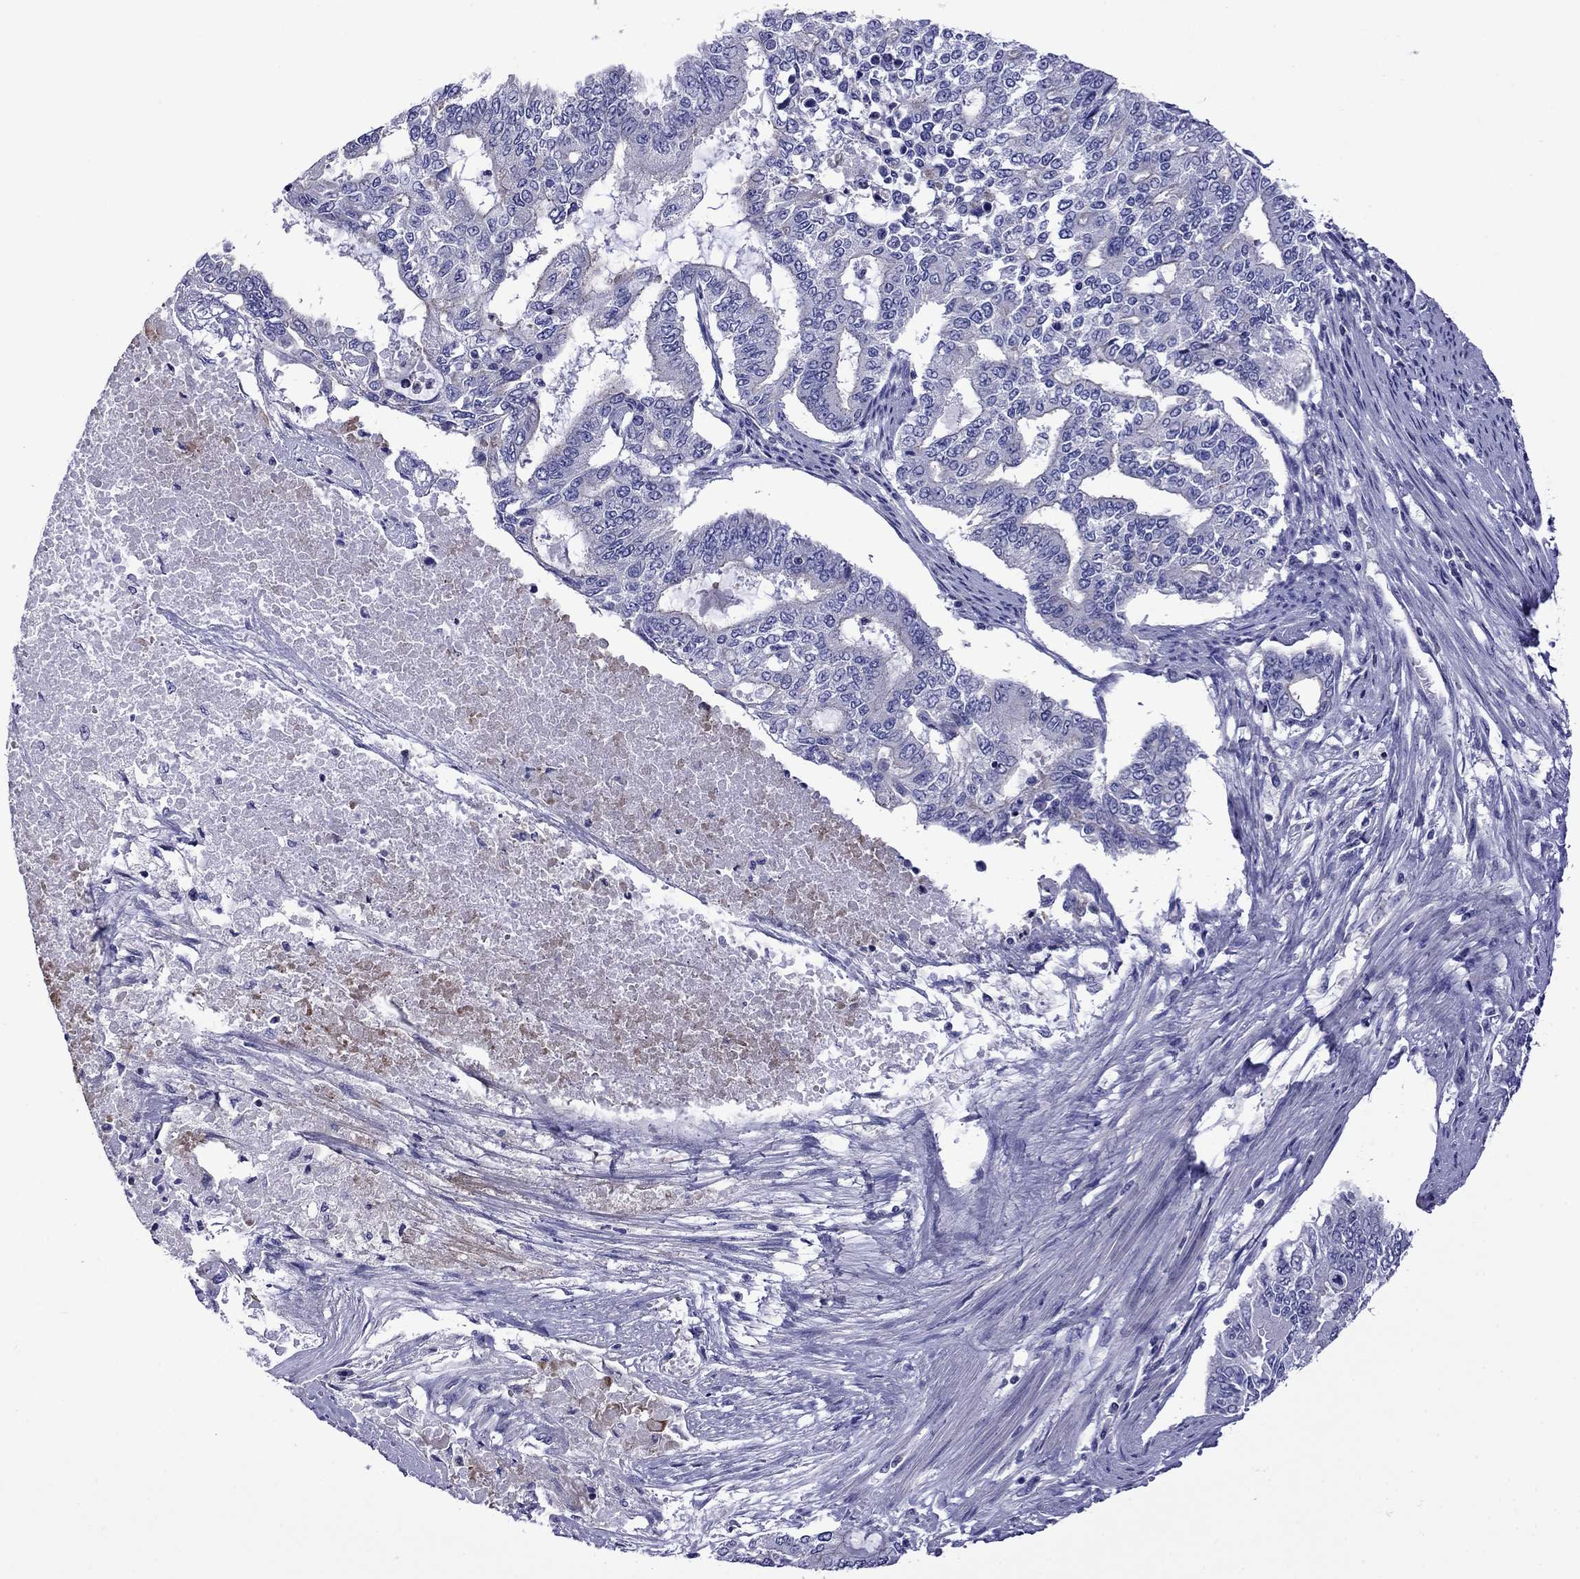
{"staining": {"intensity": "negative", "quantity": "none", "location": "none"}, "tissue": "endometrial cancer", "cell_type": "Tumor cells", "image_type": "cancer", "snomed": [{"axis": "morphology", "description": "Adenocarcinoma, NOS"}, {"axis": "topography", "description": "Uterus"}], "caption": "Tumor cells show no significant protein expression in endometrial cancer (adenocarcinoma). (DAB (3,3'-diaminobenzidine) immunohistochemistry (IHC) with hematoxylin counter stain).", "gene": "STAR", "patient": {"sex": "female", "age": 59}}